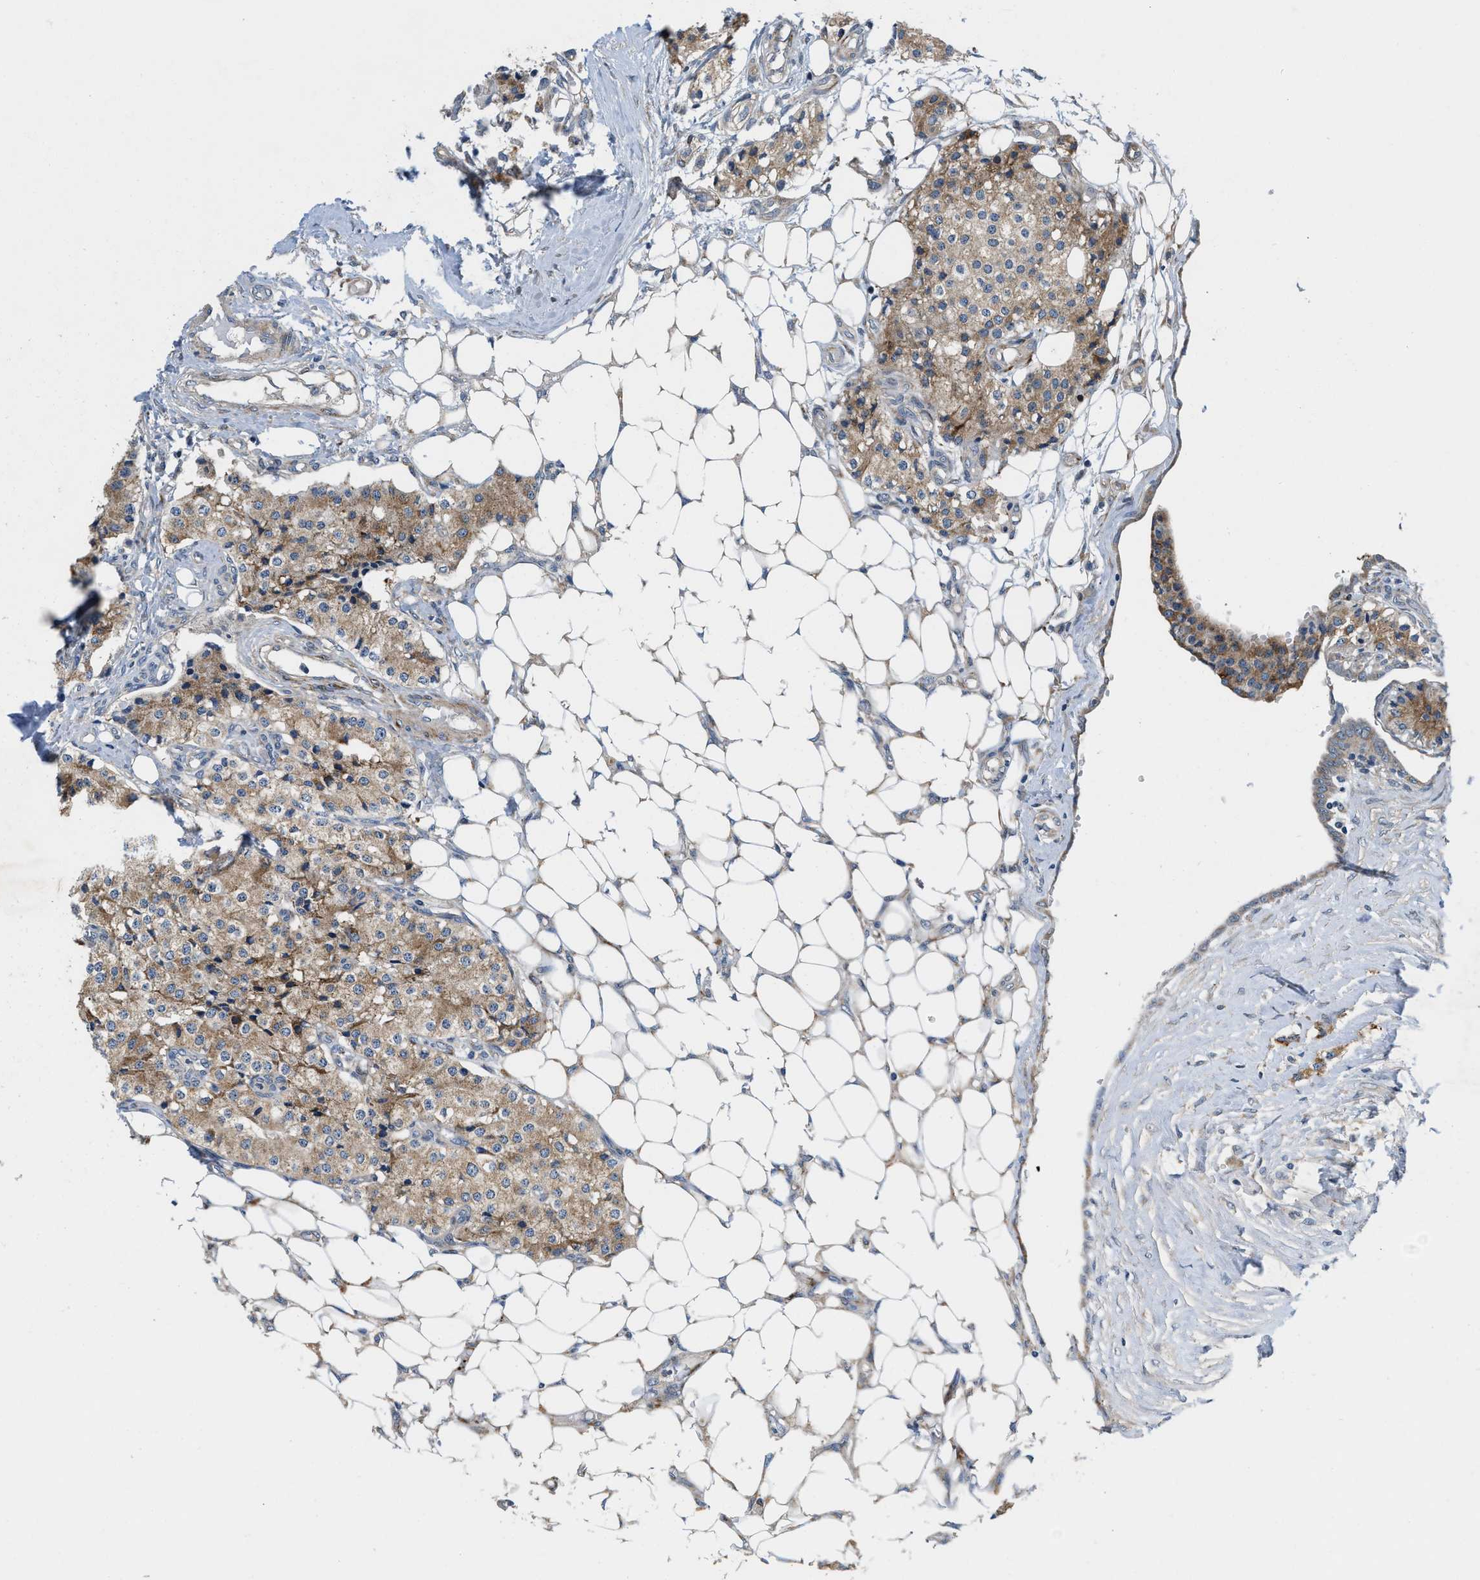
{"staining": {"intensity": "moderate", "quantity": ">75%", "location": "cytoplasmic/membranous"}, "tissue": "carcinoid", "cell_type": "Tumor cells", "image_type": "cancer", "snomed": [{"axis": "morphology", "description": "Carcinoid, malignant, NOS"}, {"axis": "topography", "description": "Colon"}], "caption": "Carcinoid stained for a protein displays moderate cytoplasmic/membranous positivity in tumor cells.", "gene": "ZNF599", "patient": {"sex": "female", "age": 52}}